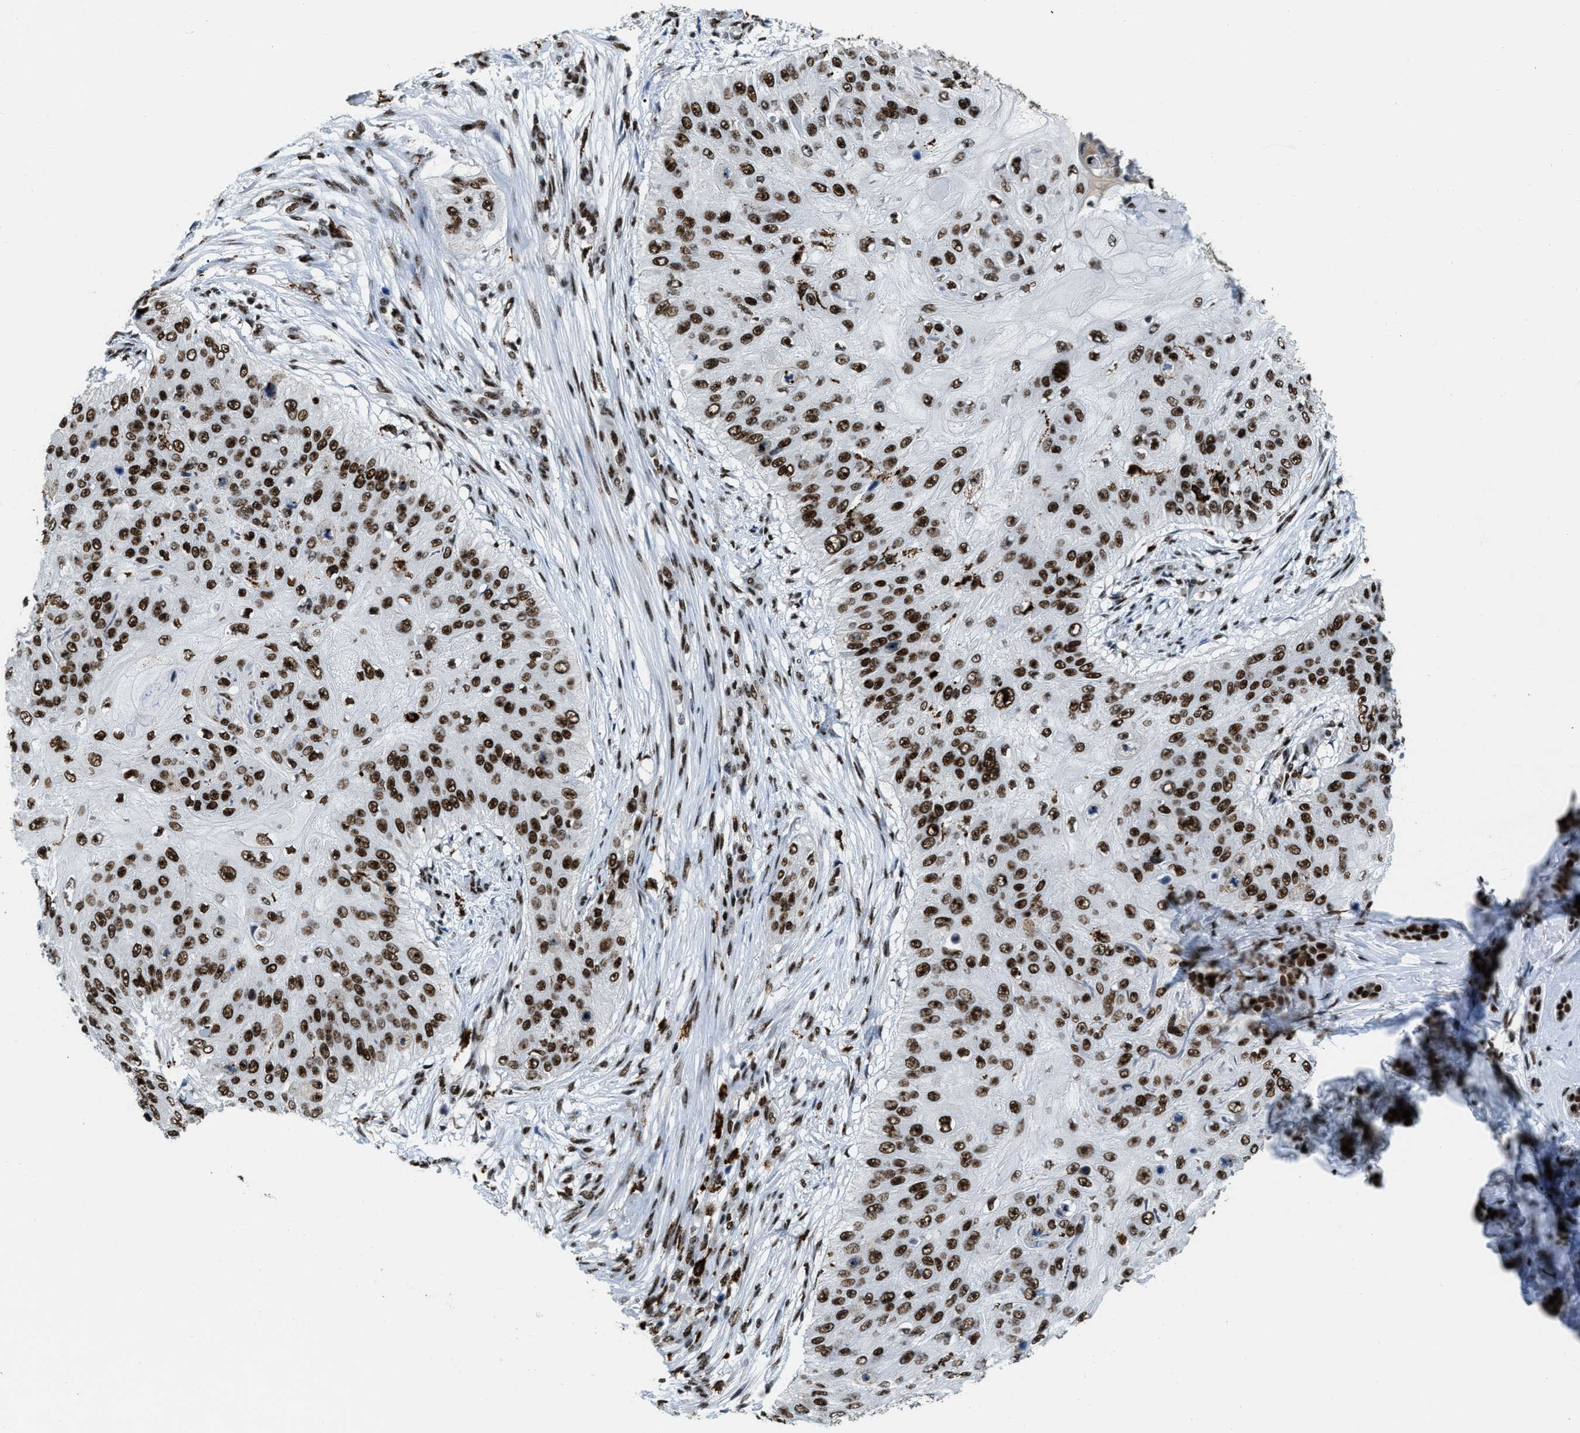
{"staining": {"intensity": "strong", "quantity": ">75%", "location": "nuclear"}, "tissue": "skin cancer", "cell_type": "Tumor cells", "image_type": "cancer", "snomed": [{"axis": "morphology", "description": "Squamous cell carcinoma, NOS"}, {"axis": "topography", "description": "Skin"}], "caption": "Protein expression analysis of human skin cancer (squamous cell carcinoma) reveals strong nuclear positivity in approximately >75% of tumor cells.", "gene": "NUMA1", "patient": {"sex": "female", "age": 80}}